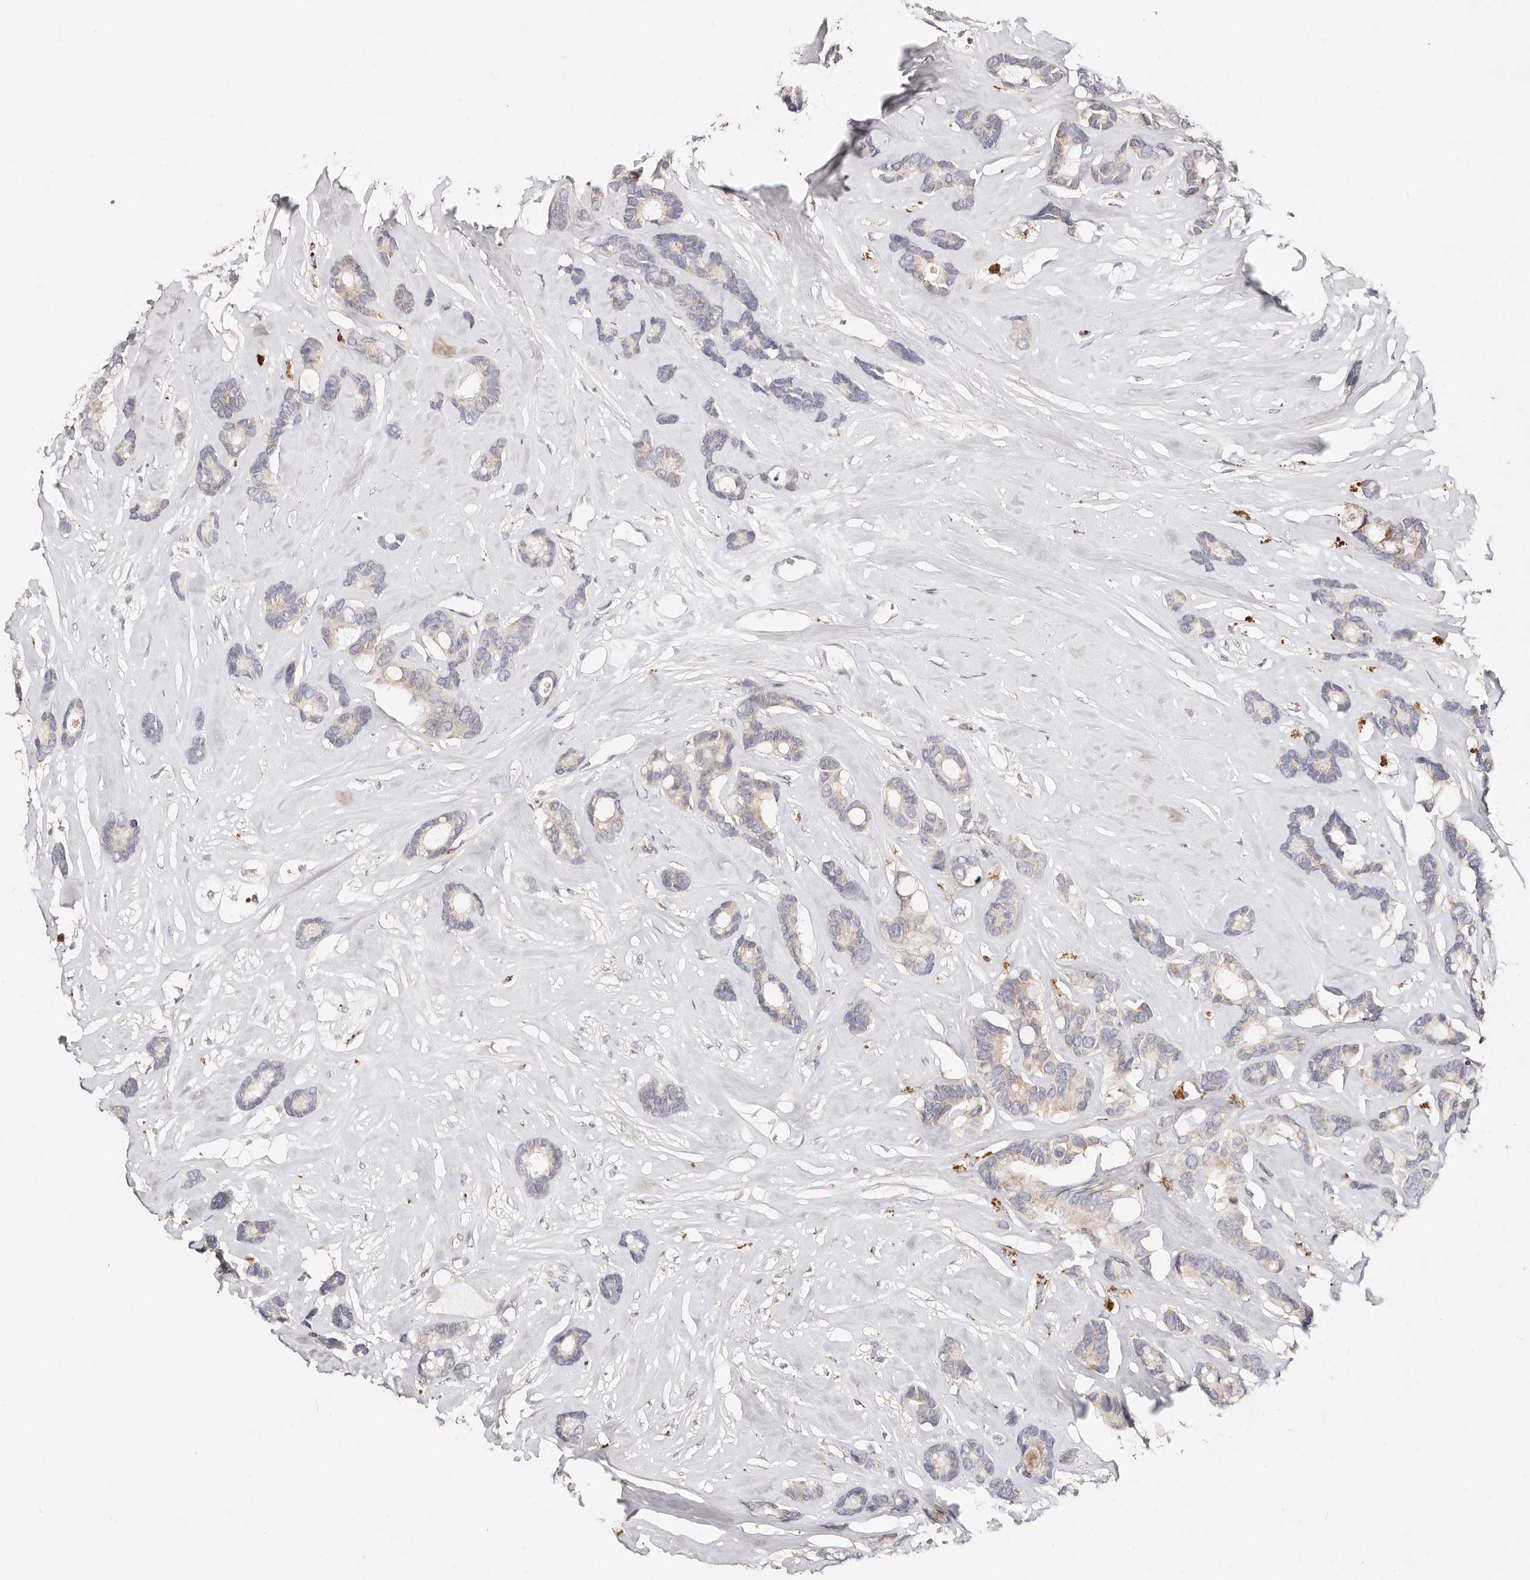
{"staining": {"intensity": "negative", "quantity": "none", "location": "none"}, "tissue": "breast cancer", "cell_type": "Tumor cells", "image_type": "cancer", "snomed": [{"axis": "morphology", "description": "Duct carcinoma"}, {"axis": "topography", "description": "Breast"}], "caption": "Tumor cells show no significant expression in breast cancer (intraductal carcinoma).", "gene": "VIPAS39", "patient": {"sex": "female", "age": 87}}